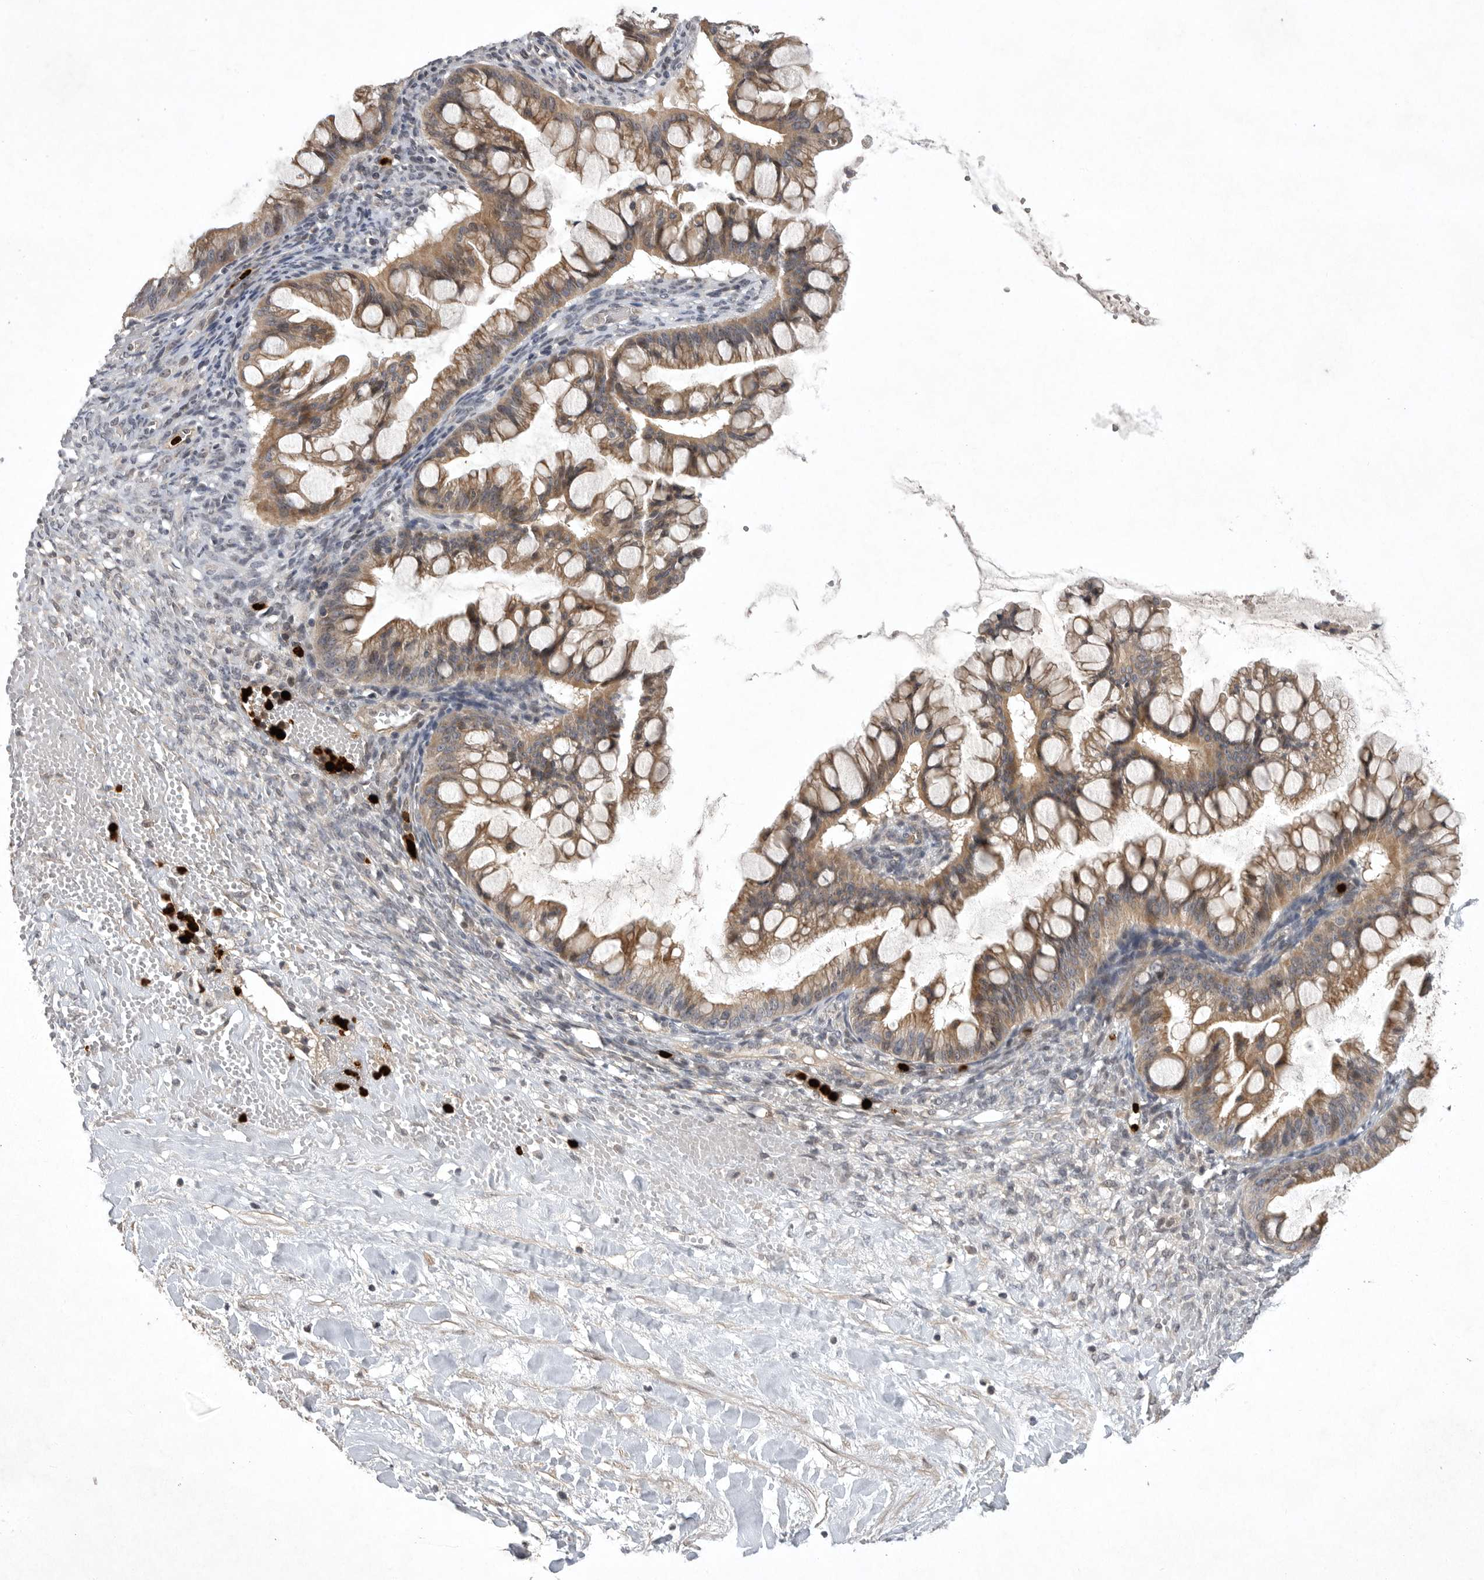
{"staining": {"intensity": "moderate", "quantity": ">75%", "location": "cytoplasmic/membranous"}, "tissue": "ovarian cancer", "cell_type": "Tumor cells", "image_type": "cancer", "snomed": [{"axis": "morphology", "description": "Cystadenocarcinoma, mucinous, NOS"}, {"axis": "topography", "description": "Ovary"}], "caption": "Tumor cells show medium levels of moderate cytoplasmic/membranous positivity in about >75% of cells in human ovarian cancer (mucinous cystadenocarcinoma).", "gene": "UBE3D", "patient": {"sex": "female", "age": 73}}